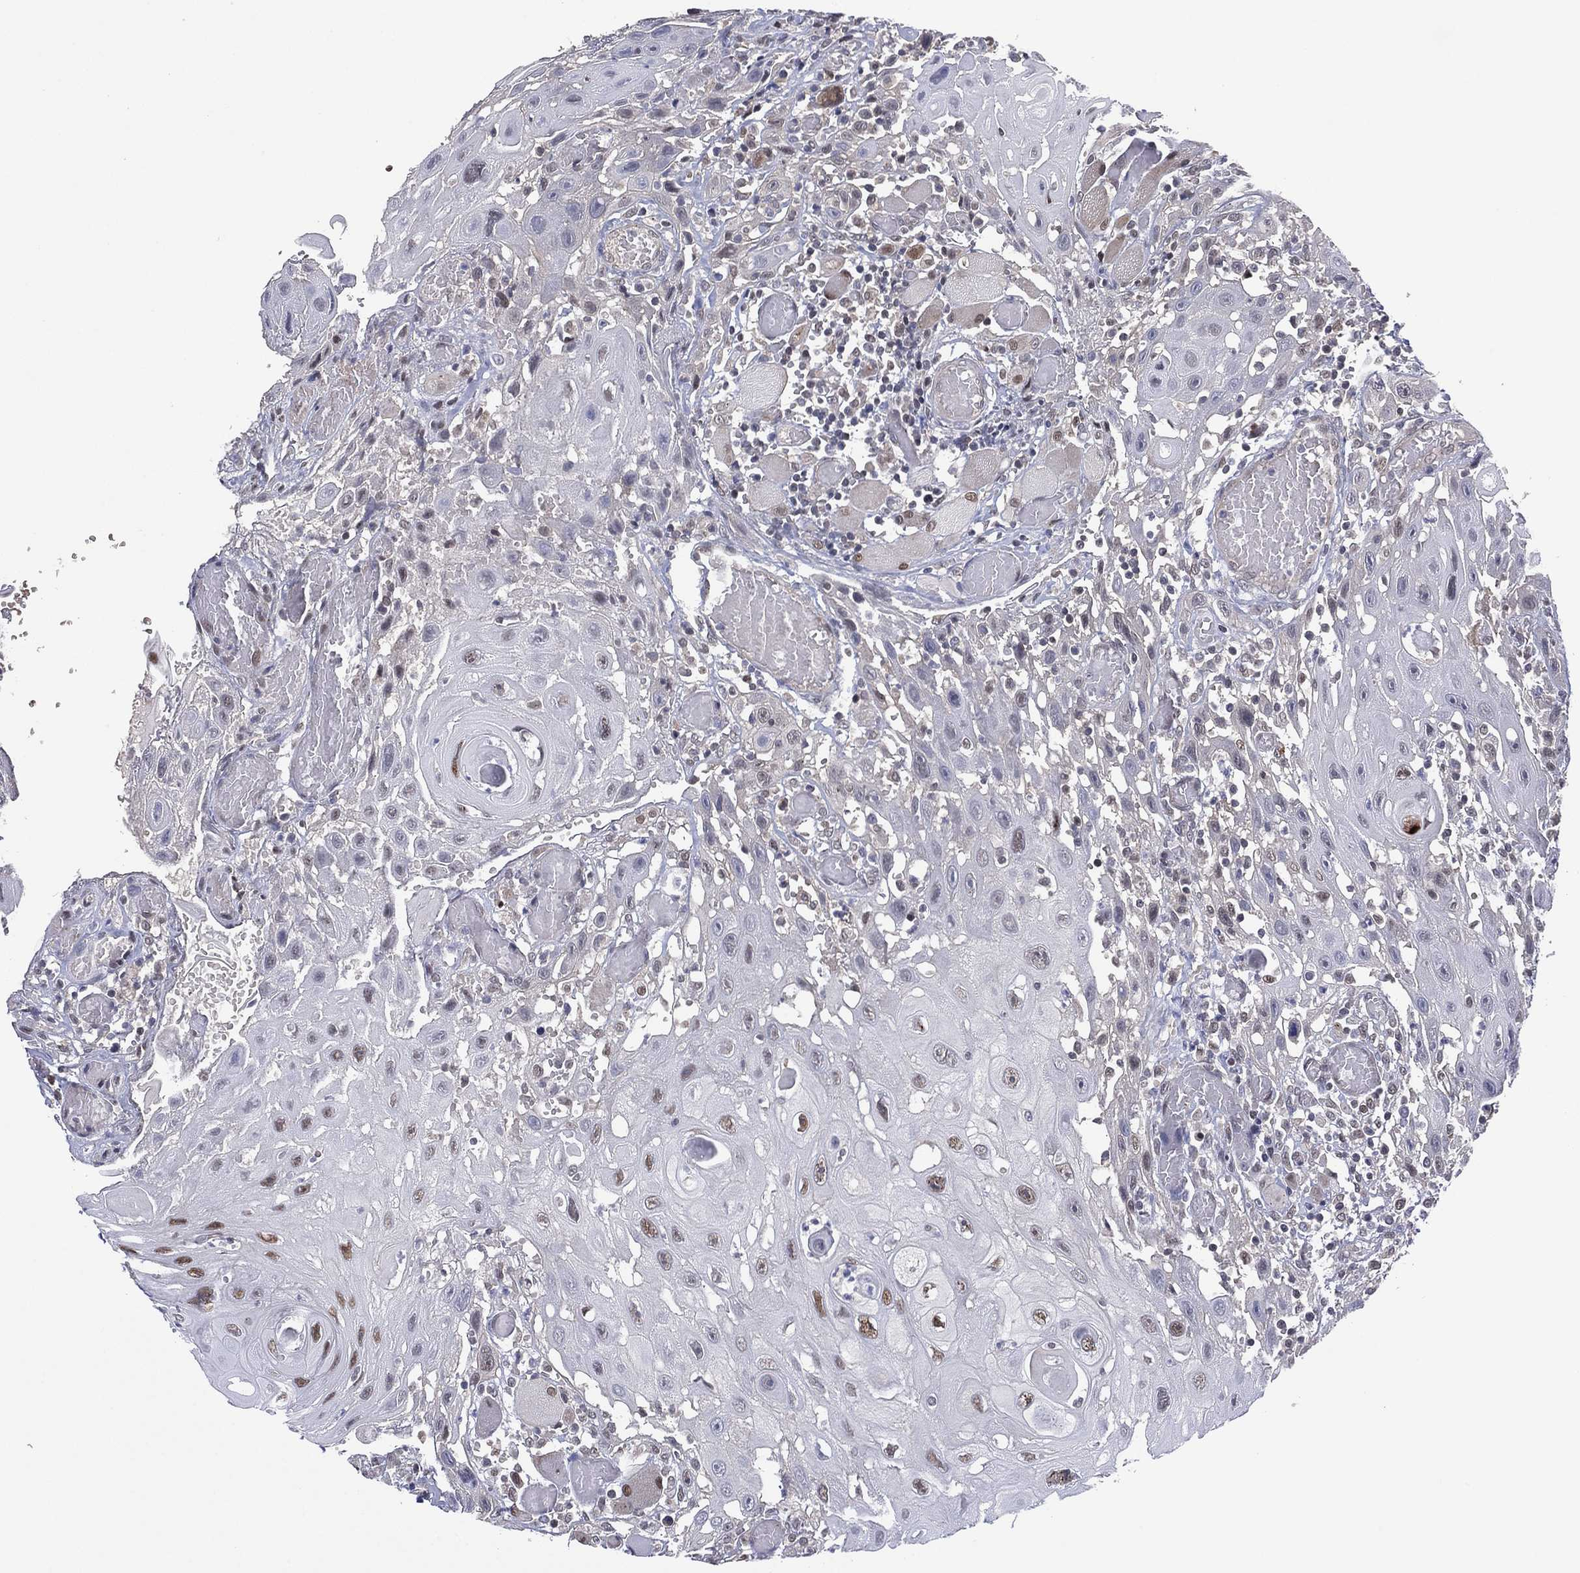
{"staining": {"intensity": "moderate", "quantity": "<25%", "location": "nuclear"}, "tissue": "head and neck cancer", "cell_type": "Tumor cells", "image_type": "cancer", "snomed": [{"axis": "morphology", "description": "Normal tissue, NOS"}, {"axis": "morphology", "description": "Squamous cell carcinoma, NOS"}, {"axis": "topography", "description": "Oral tissue"}, {"axis": "topography", "description": "Head-Neck"}], "caption": "High-magnification brightfield microscopy of head and neck squamous cell carcinoma stained with DAB (3,3'-diaminobenzidine) (brown) and counterstained with hematoxylin (blue). tumor cells exhibit moderate nuclear positivity is identified in about<25% of cells. (DAB IHC with brightfield microscopy, high magnification).", "gene": "GSE1", "patient": {"sex": "male", "age": 71}}